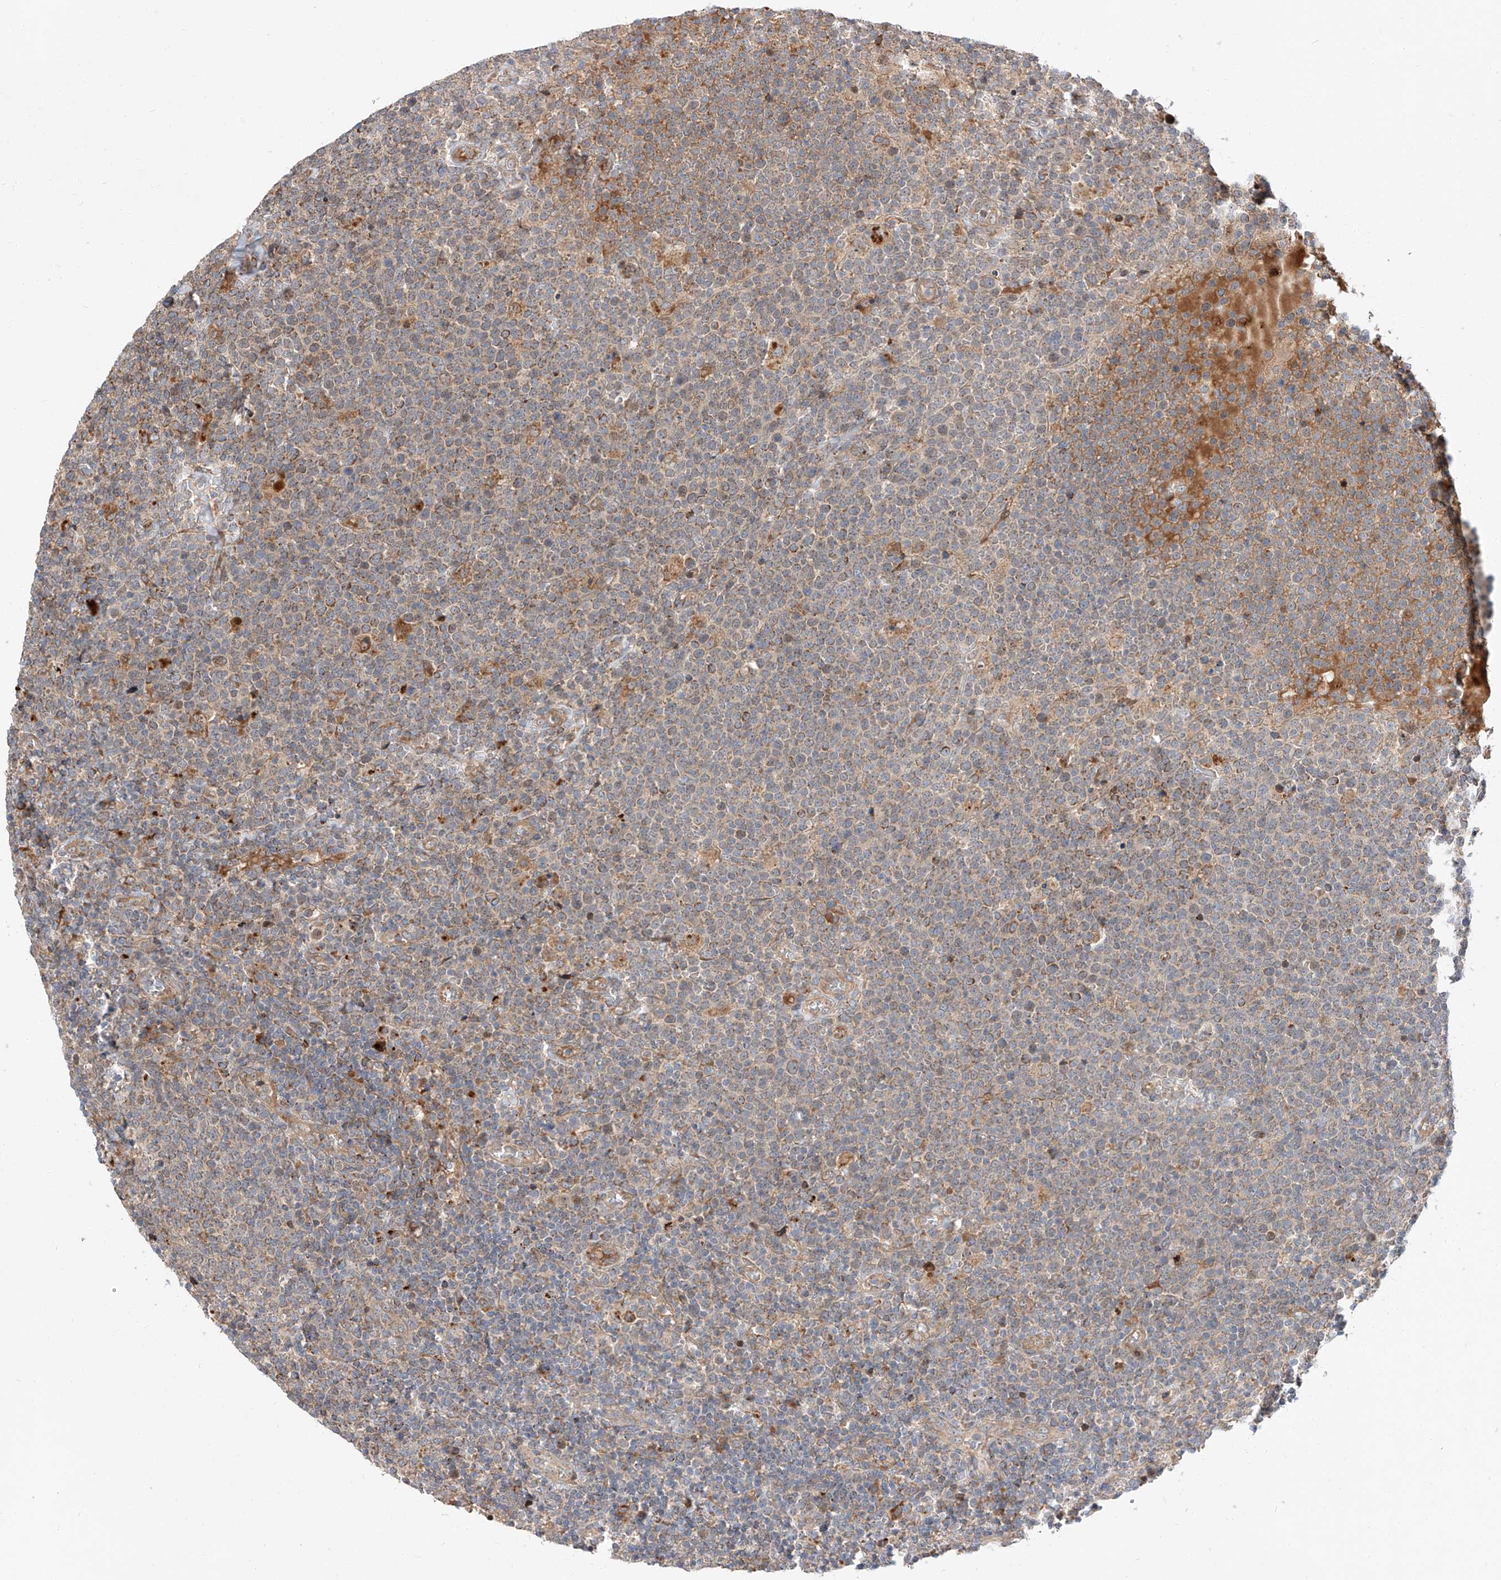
{"staining": {"intensity": "weak", "quantity": "25%-75%", "location": "cytoplasmic/membranous"}, "tissue": "lymphoma", "cell_type": "Tumor cells", "image_type": "cancer", "snomed": [{"axis": "morphology", "description": "Malignant lymphoma, non-Hodgkin's type, High grade"}, {"axis": "topography", "description": "Lymph node"}], "caption": "About 25%-75% of tumor cells in high-grade malignant lymphoma, non-Hodgkin's type exhibit weak cytoplasmic/membranous protein positivity as visualized by brown immunohistochemical staining.", "gene": "DIRAS3", "patient": {"sex": "male", "age": 61}}